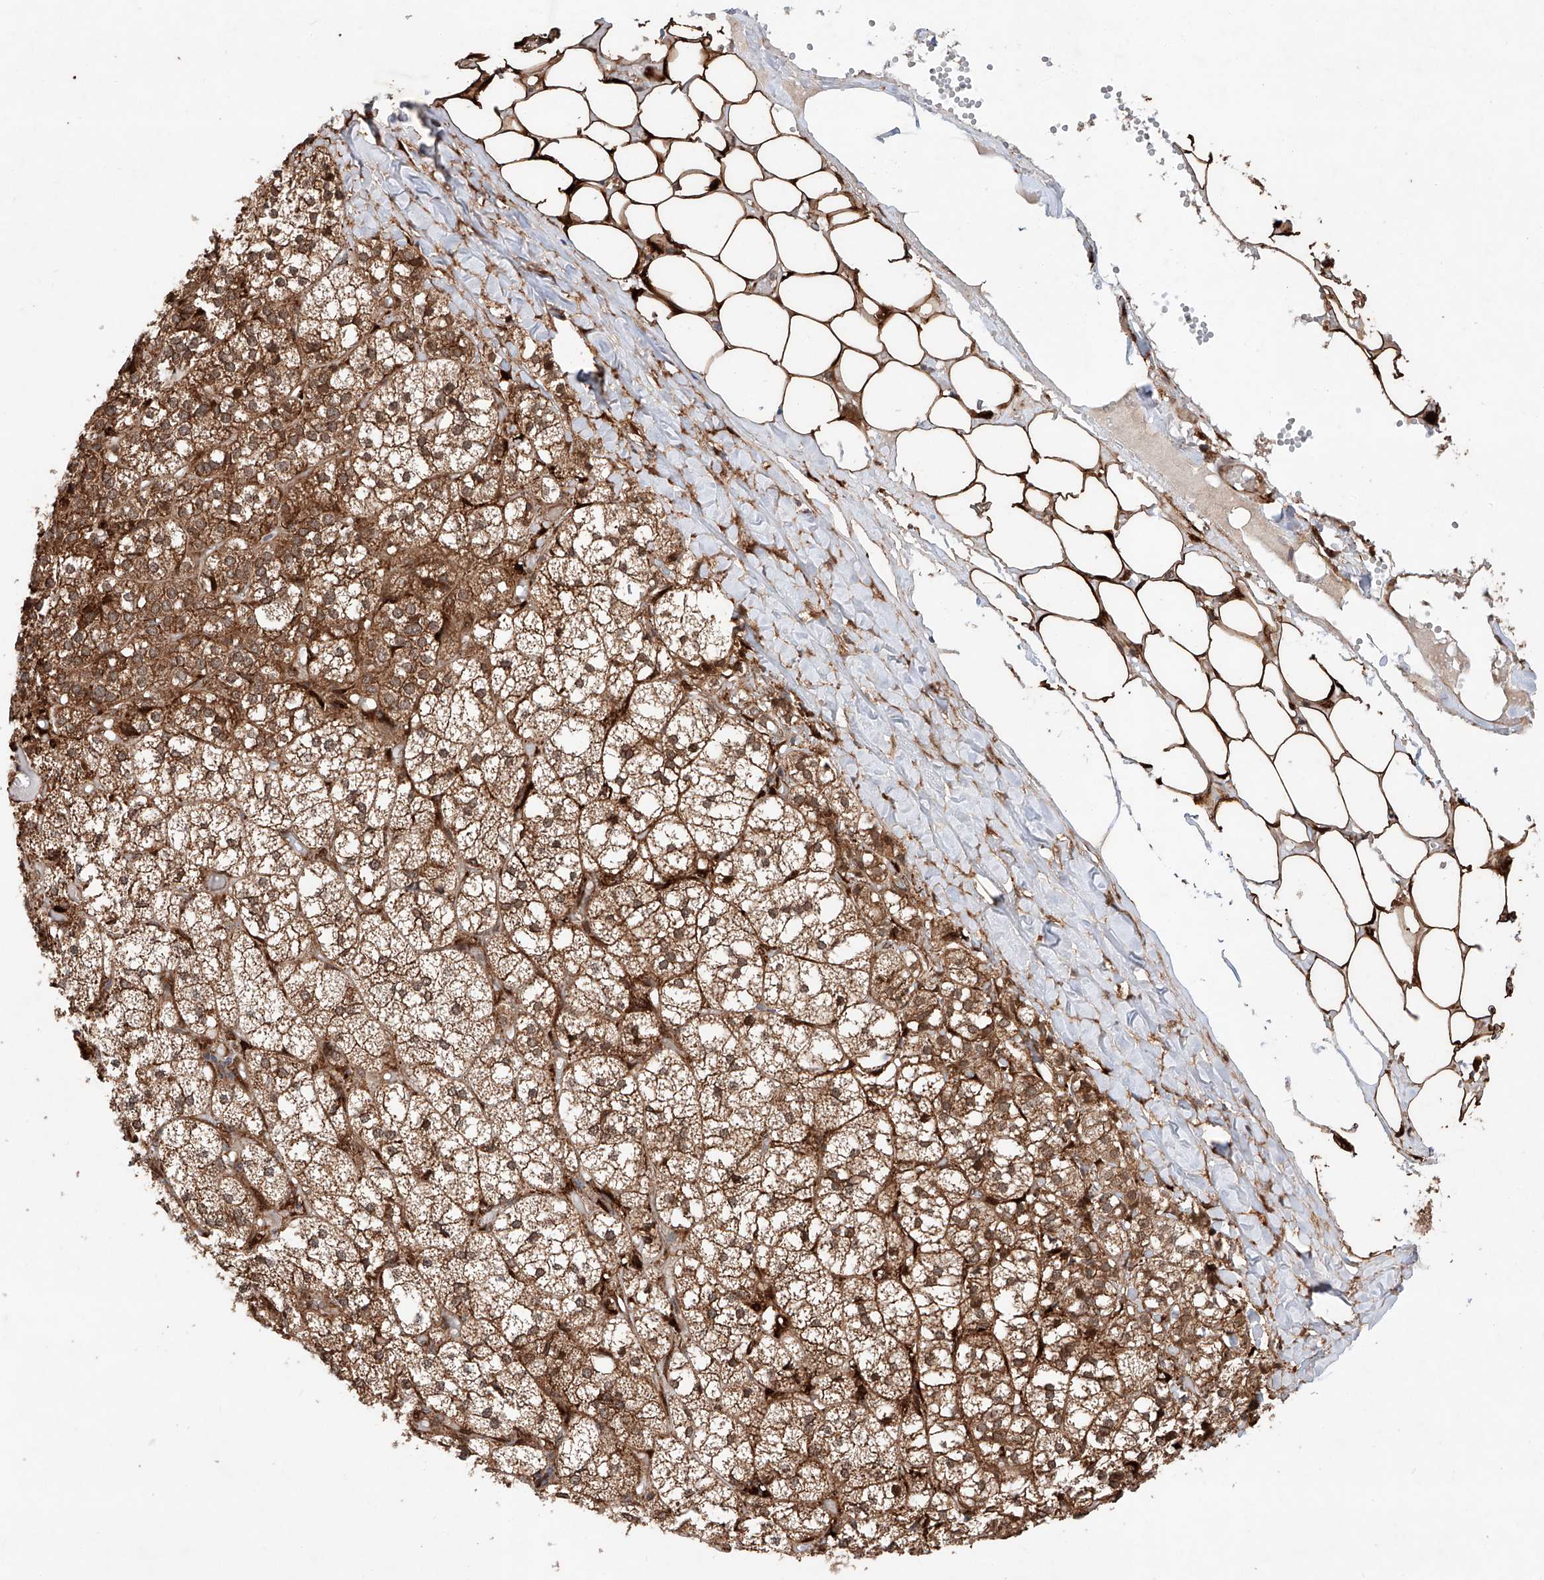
{"staining": {"intensity": "strong", "quantity": ">75%", "location": "cytoplasmic/membranous,nuclear"}, "tissue": "adrenal gland", "cell_type": "Glandular cells", "image_type": "normal", "snomed": [{"axis": "morphology", "description": "Normal tissue, NOS"}, {"axis": "topography", "description": "Adrenal gland"}], "caption": "Immunohistochemical staining of unremarkable human adrenal gland displays >75% levels of strong cytoplasmic/membranous,nuclear protein staining in about >75% of glandular cells. The protein of interest is stained brown, and the nuclei are stained in blue (DAB (3,3'-diaminobenzidine) IHC with brightfield microscopy, high magnification).", "gene": "ZFP28", "patient": {"sex": "female", "age": 61}}